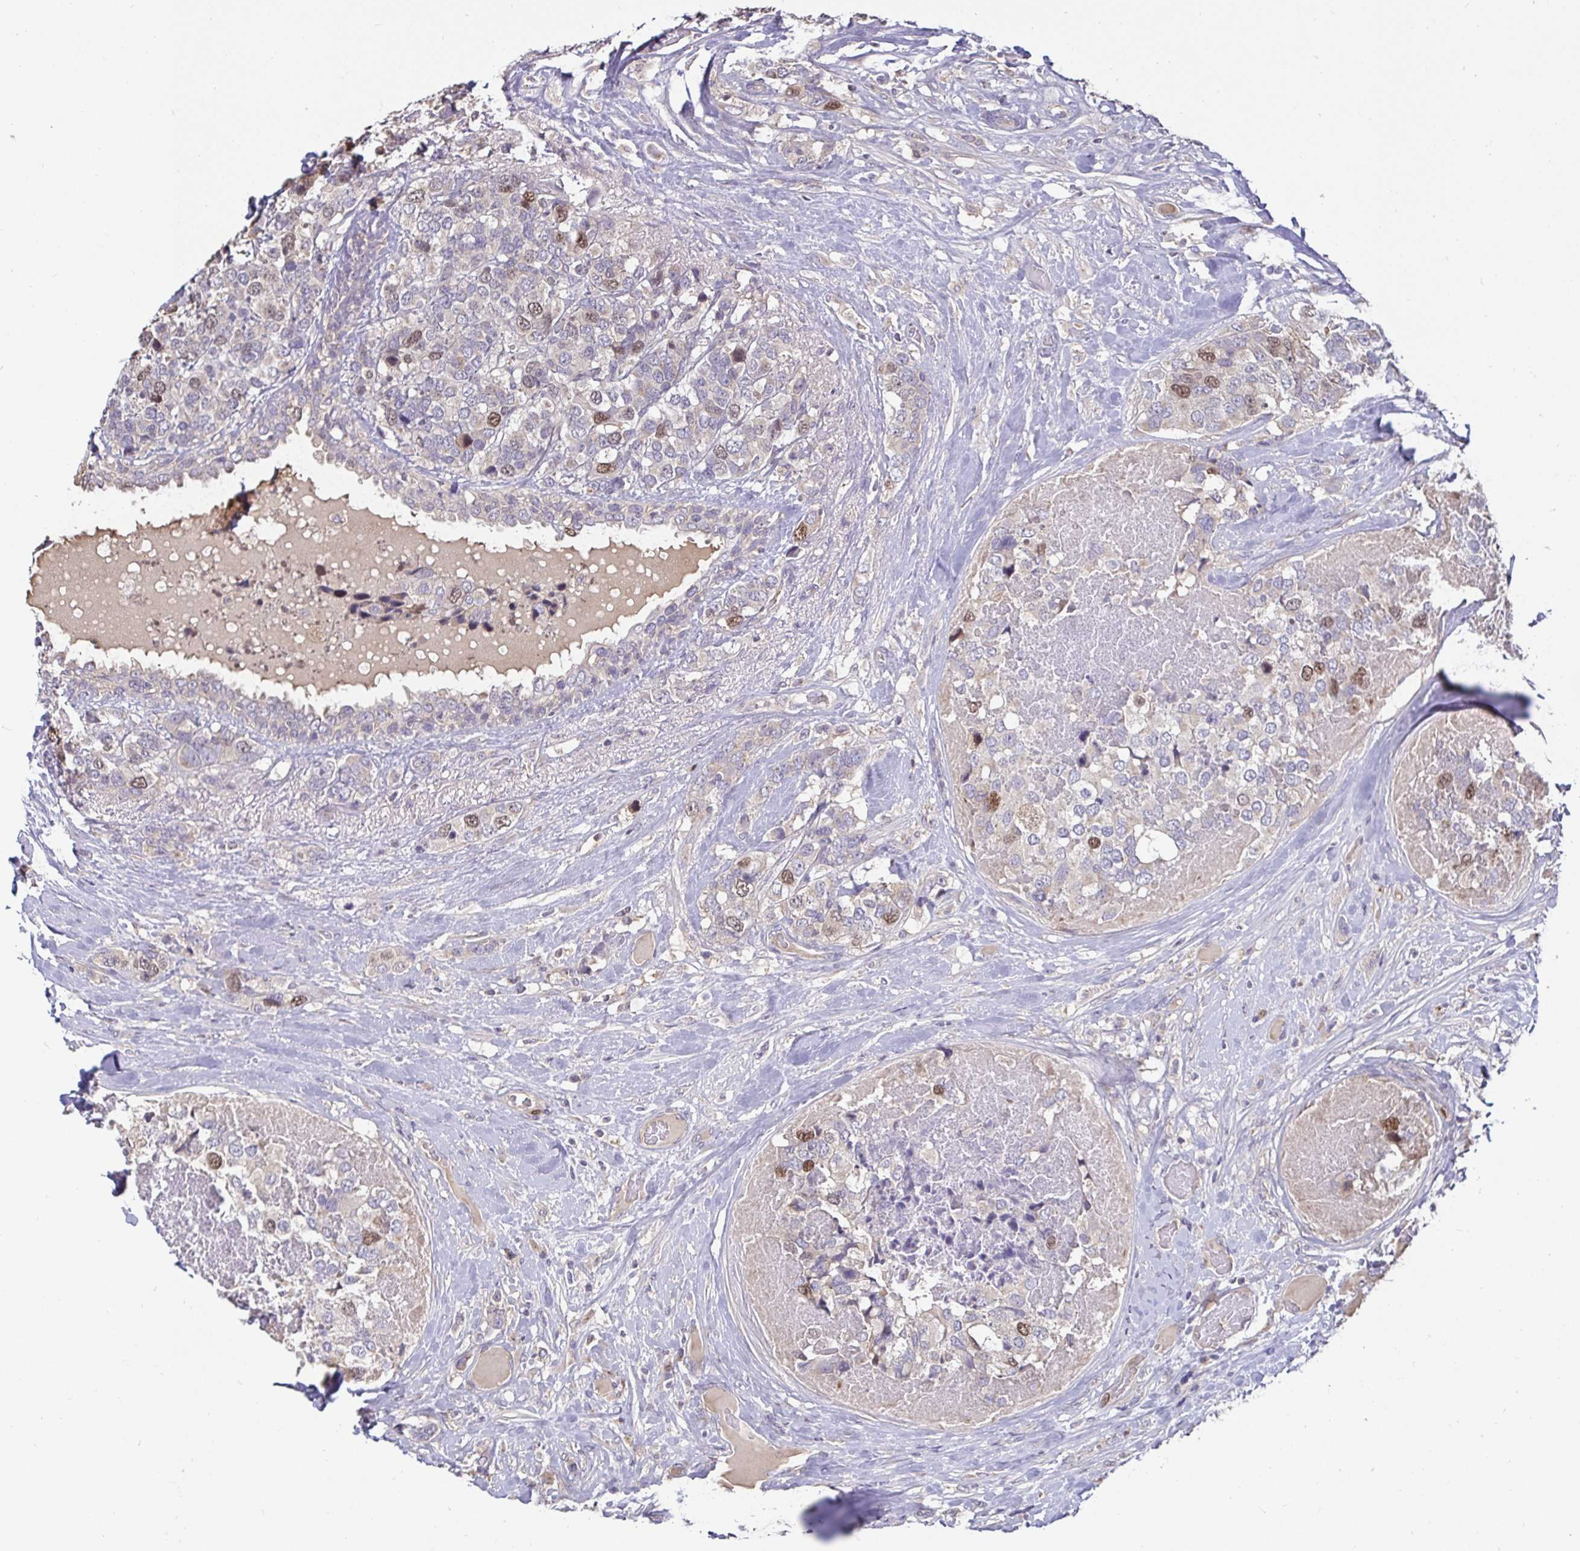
{"staining": {"intensity": "moderate", "quantity": "<25%", "location": "nuclear"}, "tissue": "breast cancer", "cell_type": "Tumor cells", "image_type": "cancer", "snomed": [{"axis": "morphology", "description": "Lobular carcinoma"}, {"axis": "topography", "description": "Breast"}], "caption": "Tumor cells reveal low levels of moderate nuclear expression in approximately <25% of cells in breast lobular carcinoma. The protein is shown in brown color, while the nuclei are stained blue.", "gene": "ANLN", "patient": {"sex": "female", "age": 59}}